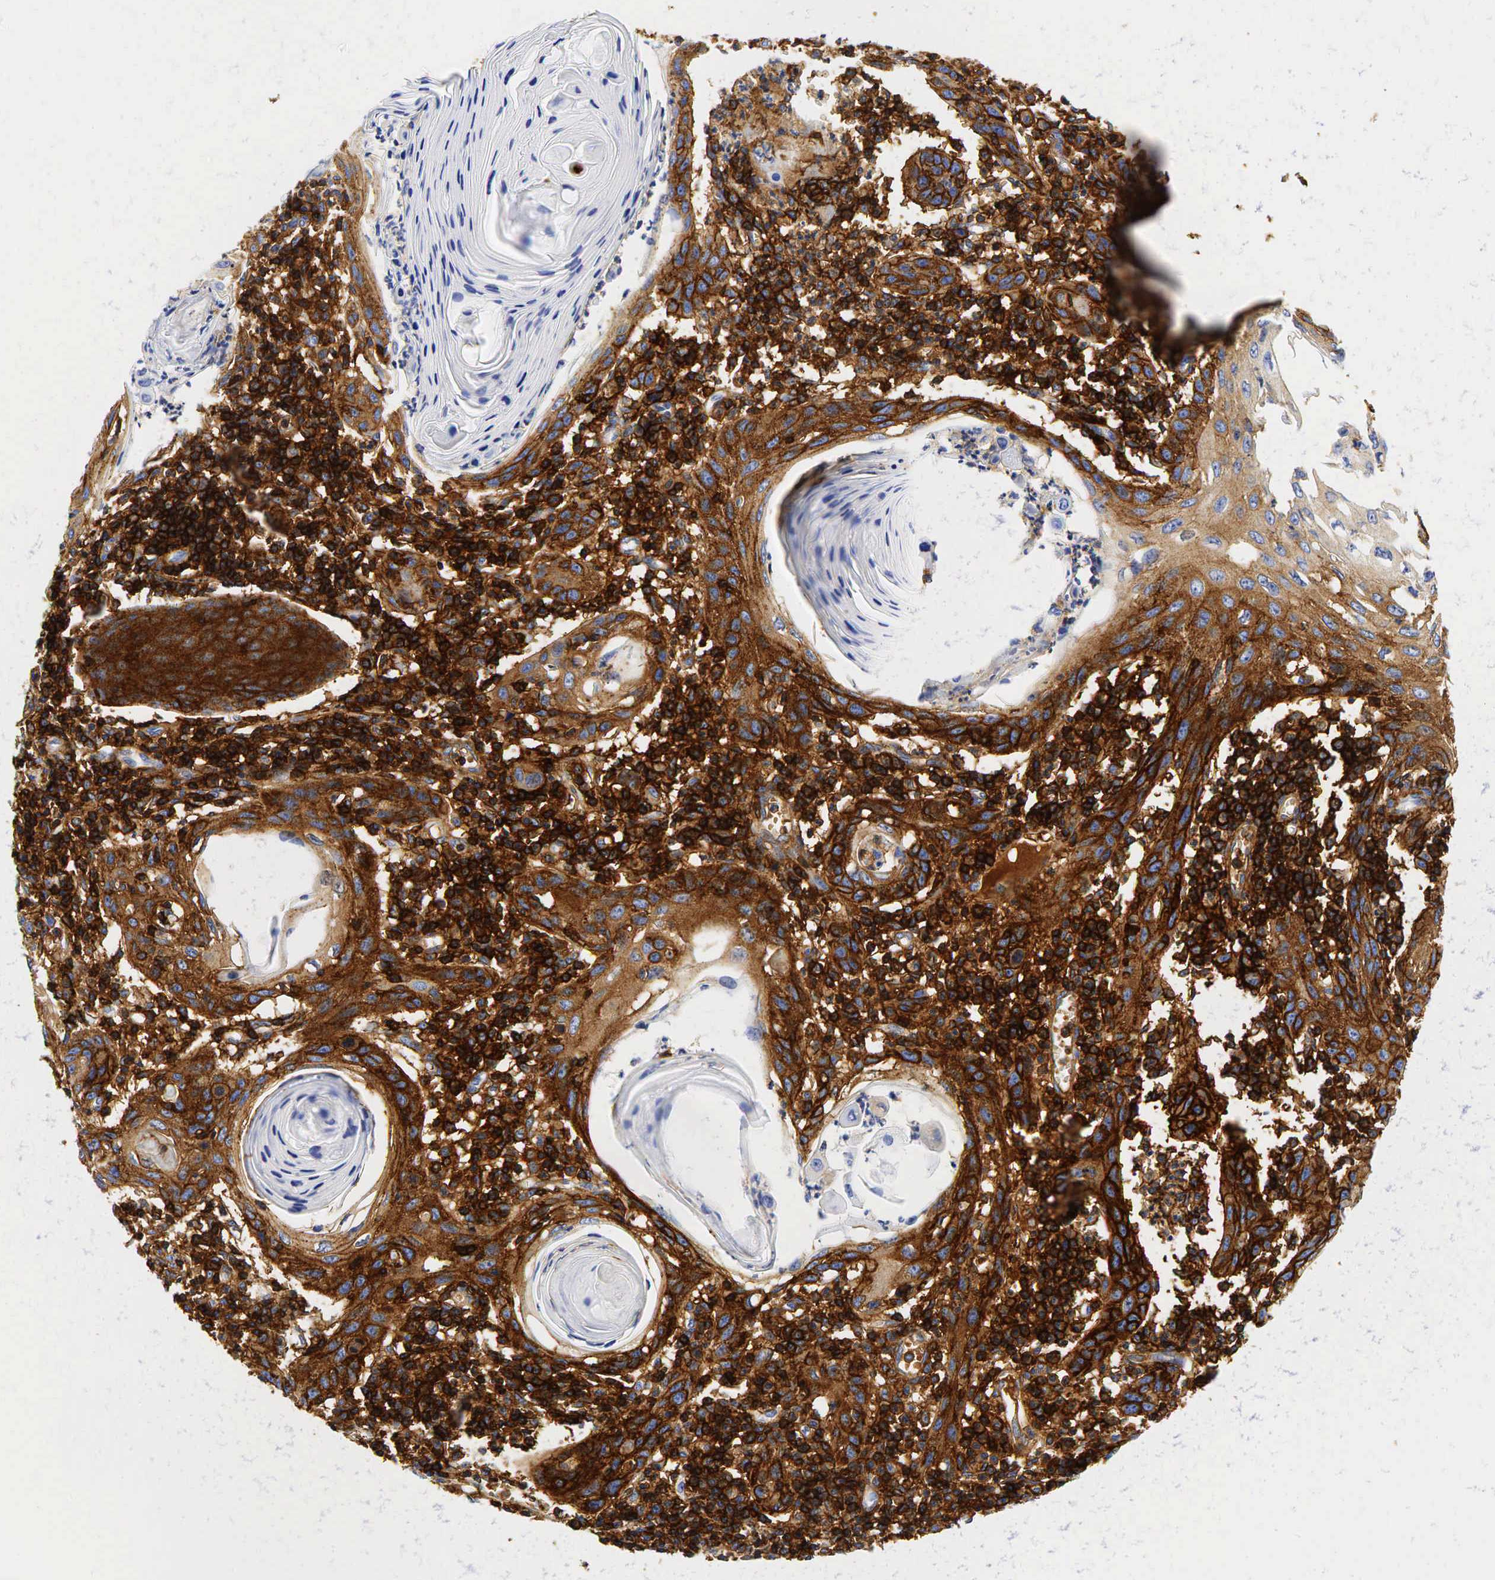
{"staining": {"intensity": "strong", "quantity": ">75%", "location": "cytoplasmic/membranous"}, "tissue": "skin cancer", "cell_type": "Tumor cells", "image_type": "cancer", "snomed": [{"axis": "morphology", "description": "Squamous cell carcinoma, NOS"}, {"axis": "topography", "description": "Skin"}], "caption": "Tumor cells show high levels of strong cytoplasmic/membranous expression in about >75% of cells in human skin squamous cell carcinoma.", "gene": "CD44", "patient": {"sex": "female", "age": 74}}